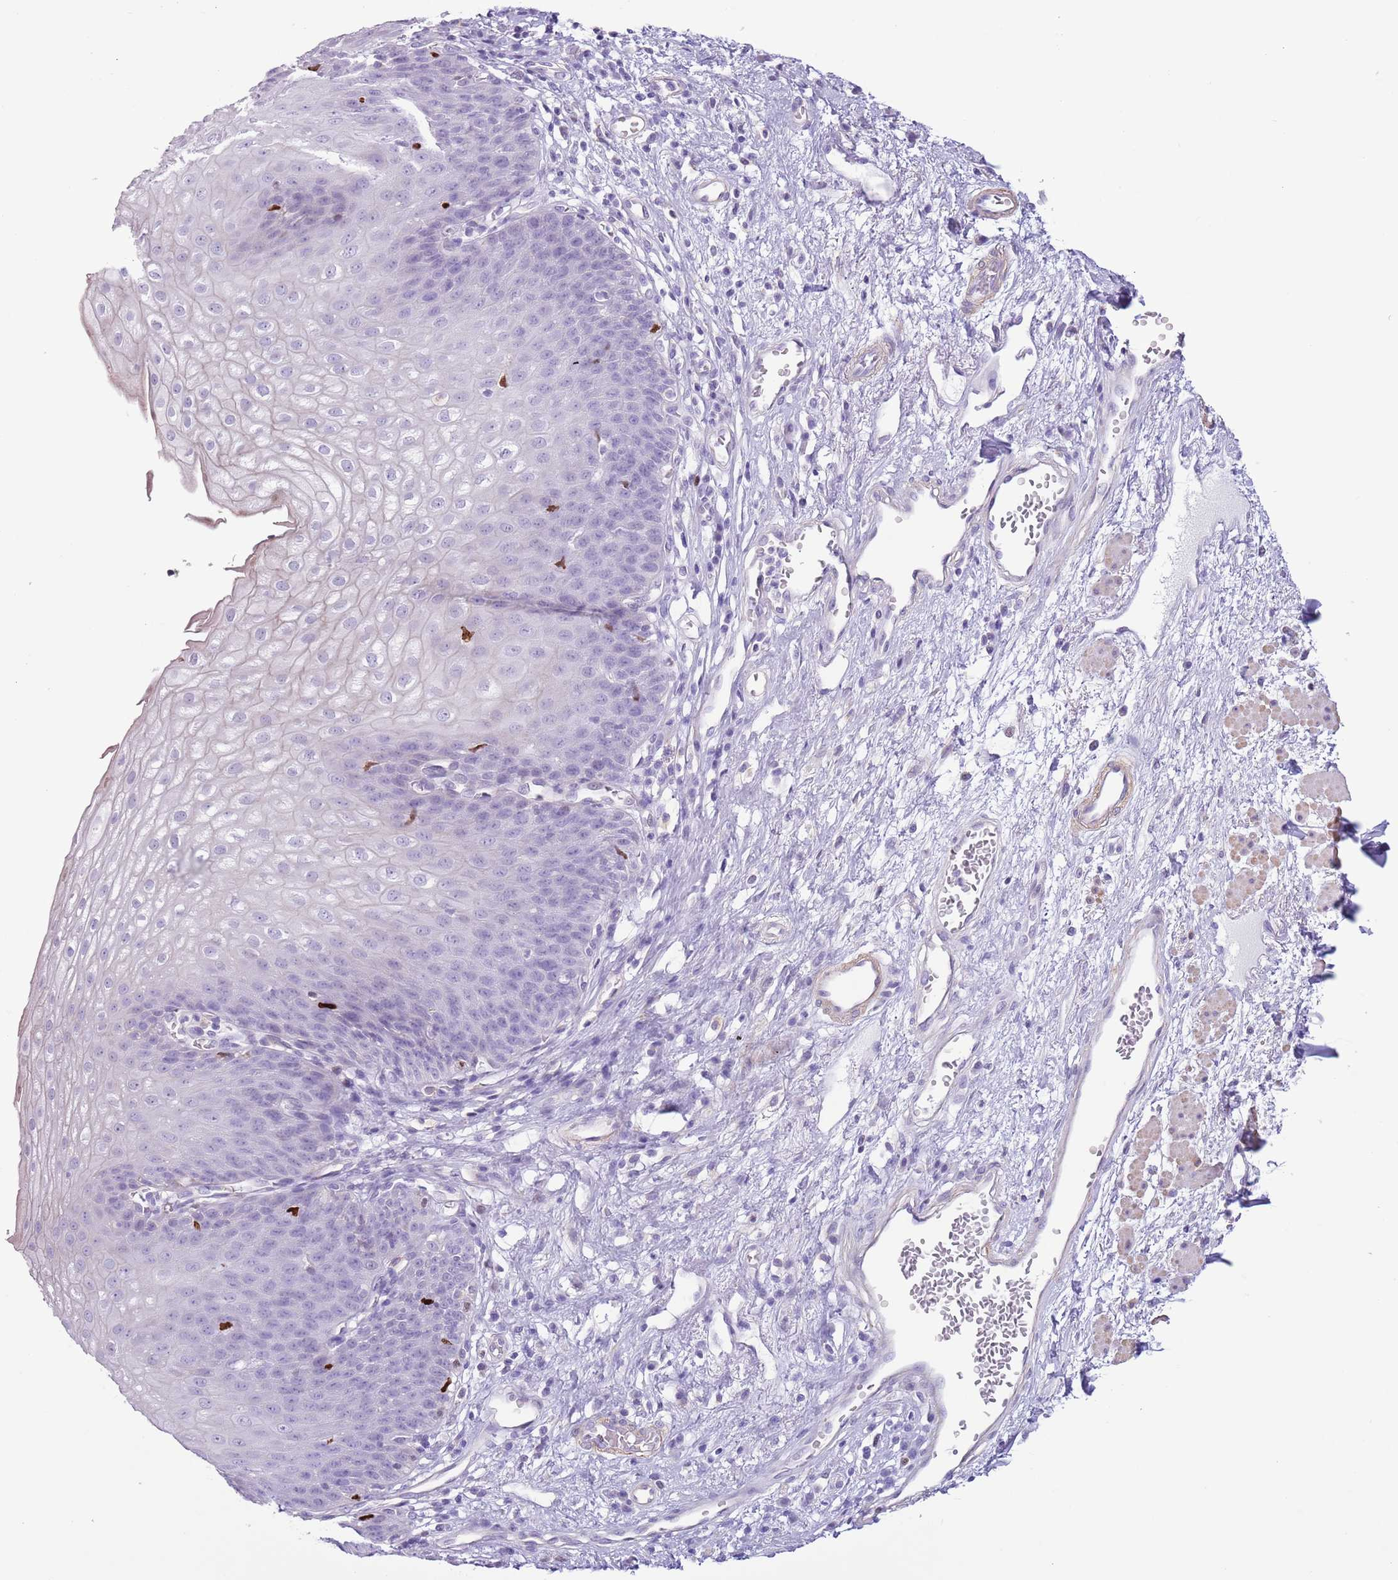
{"staining": {"intensity": "negative", "quantity": "none", "location": "none"}, "tissue": "esophagus", "cell_type": "Squamous epithelial cells", "image_type": "normal", "snomed": [{"axis": "morphology", "description": "Normal tissue, NOS"}, {"axis": "topography", "description": "Esophagus"}], "caption": "Image shows no protein staining in squamous epithelial cells of normal esophagus. (Brightfield microscopy of DAB (3,3'-diaminobenzidine) immunohistochemistry (IHC) at high magnification).", "gene": "SLC7A14", "patient": {"sex": "male", "age": 71}}